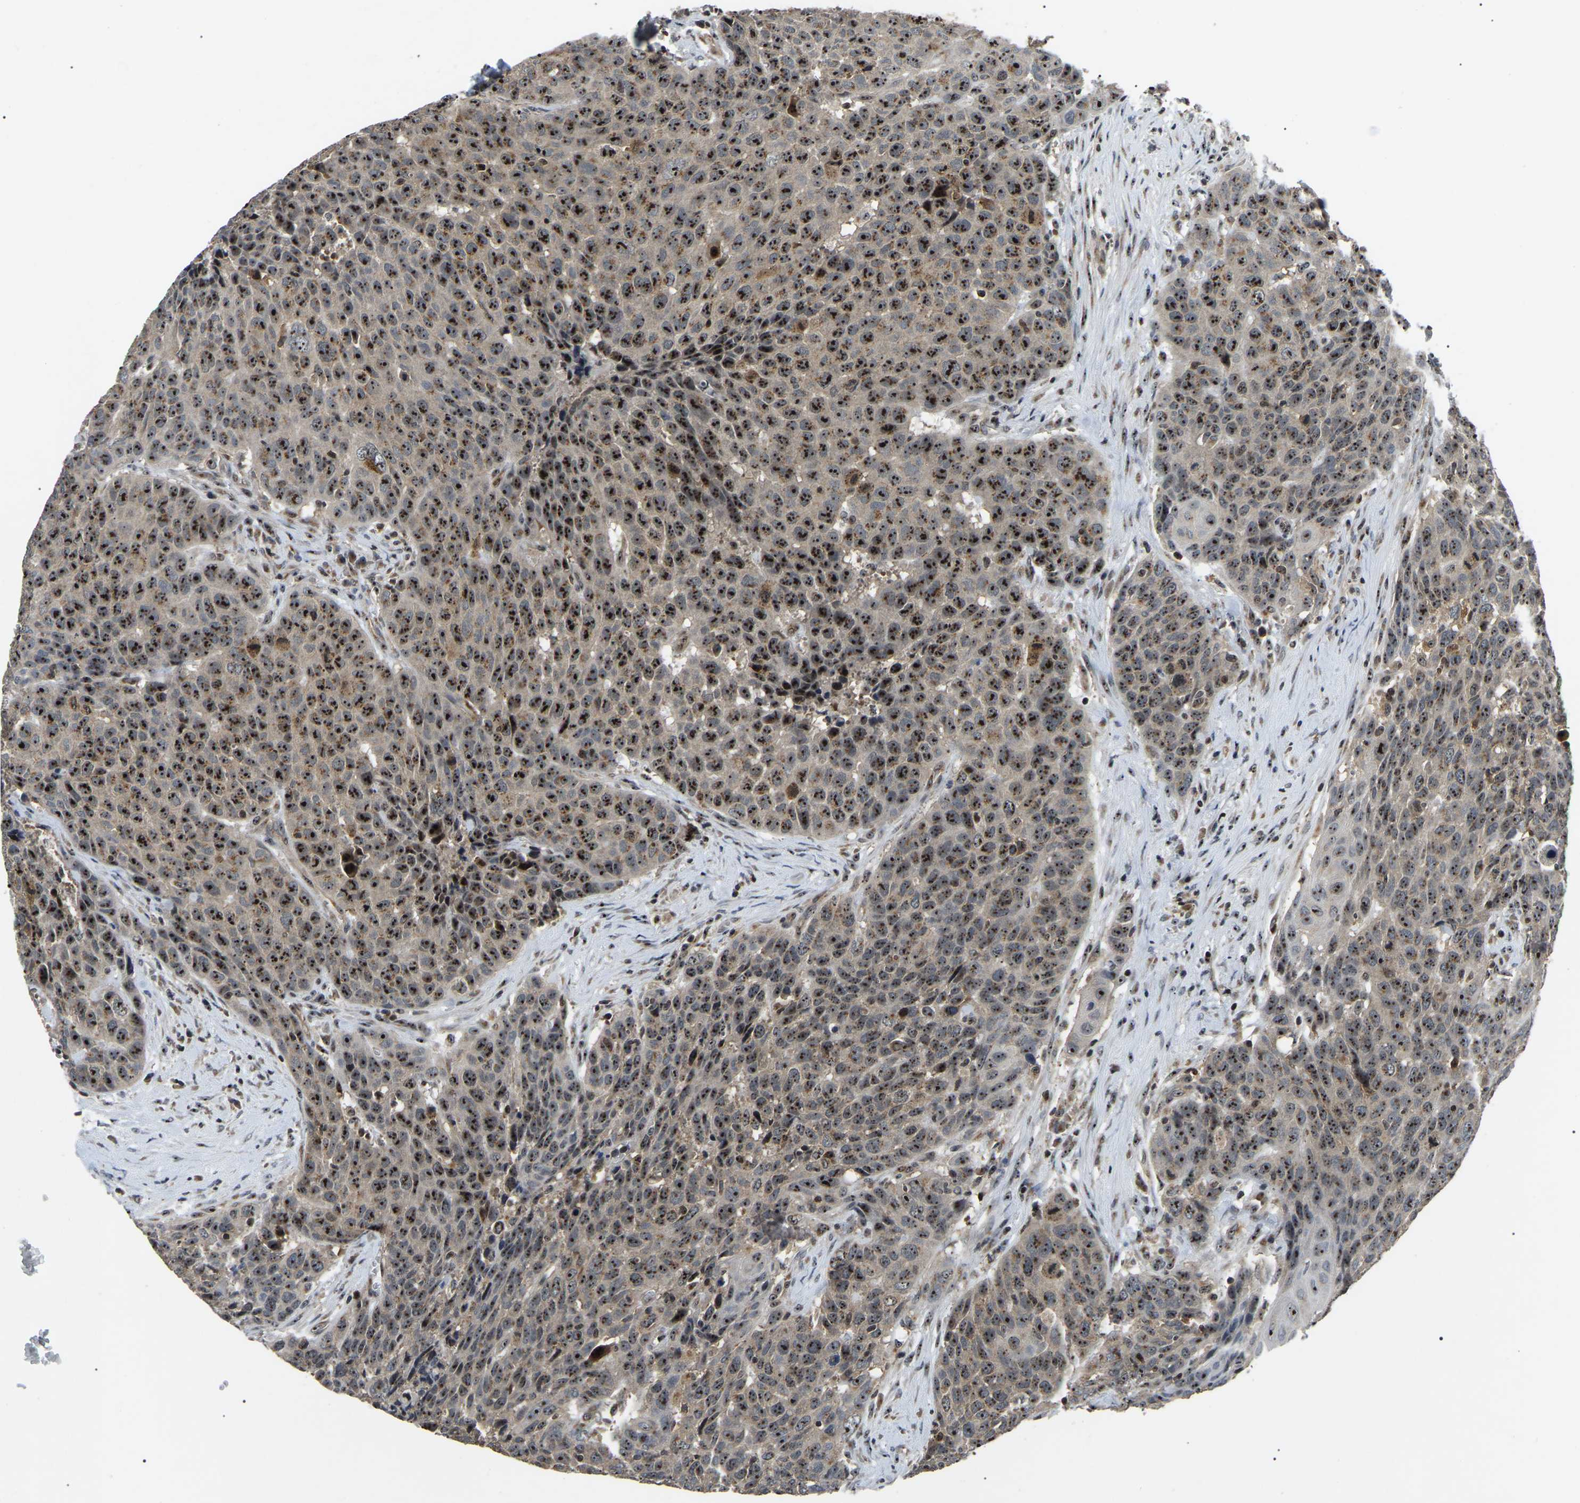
{"staining": {"intensity": "strong", "quantity": ">75%", "location": "nuclear"}, "tissue": "head and neck cancer", "cell_type": "Tumor cells", "image_type": "cancer", "snomed": [{"axis": "morphology", "description": "Squamous cell carcinoma, NOS"}, {"axis": "topography", "description": "Head-Neck"}], "caption": "This is an image of immunohistochemistry (IHC) staining of head and neck cancer, which shows strong staining in the nuclear of tumor cells.", "gene": "RBM28", "patient": {"sex": "male", "age": 66}}